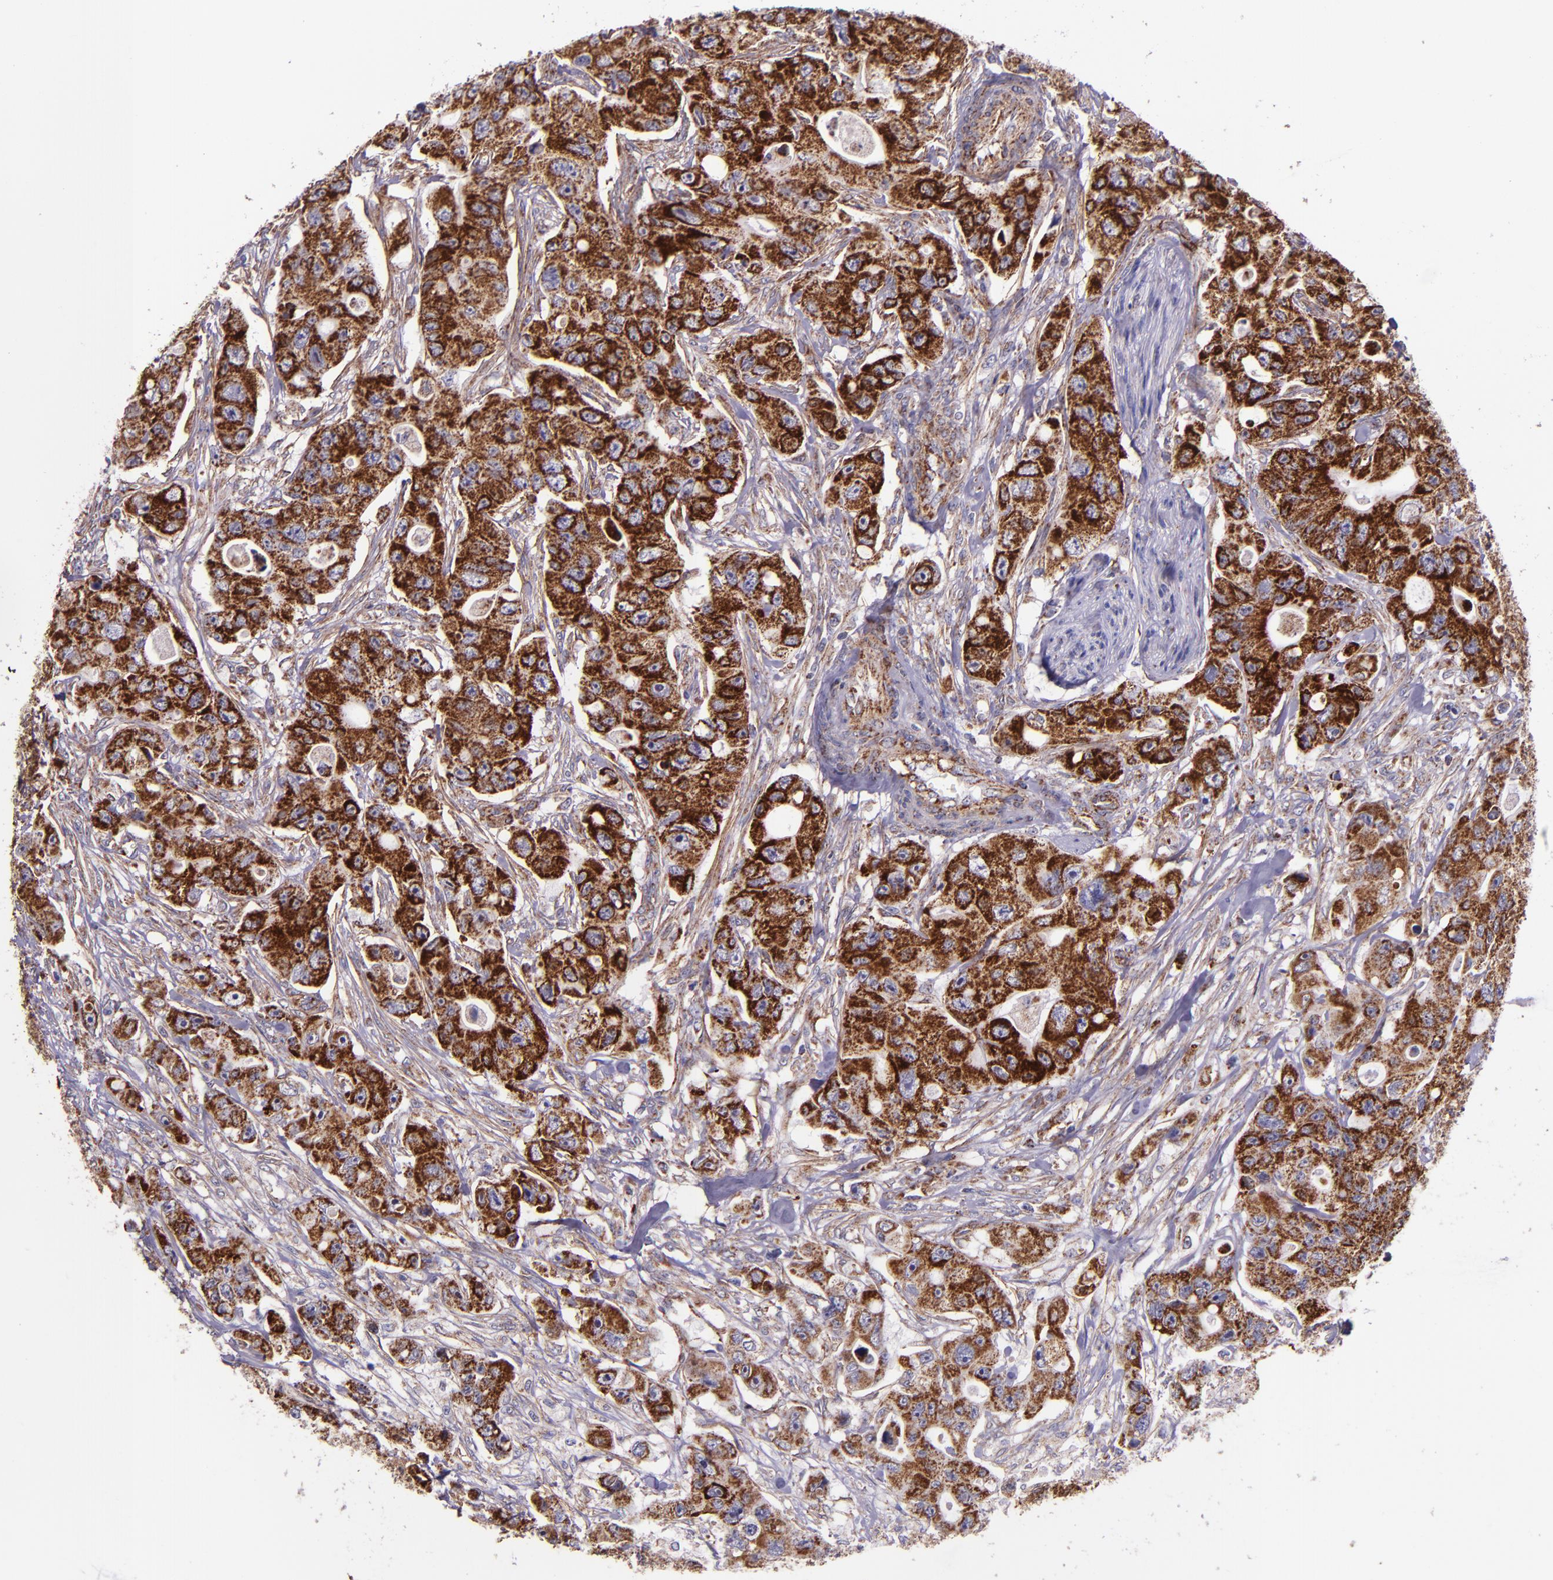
{"staining": {"intensity": "strong", "quantity": ">75%", "location": "cytoplasmic/membranous"}, "tissue": "colorectal cancer", "cell_type": "Tumor cells", "image_type": "cancer", "snomed": [{"axis": "morphology", "description": "Adenocarcinoma, NOS"}, {"axis": "topography", "description": "Colon"}], "caption": "Protein staining exhibits strong cytoplasmic/membranous staining in approximately >75% of tumor cells in colorectal adenocarcinoma.", "gene": "IDH3G", "patient": {"sex": "female", "age": 46}}